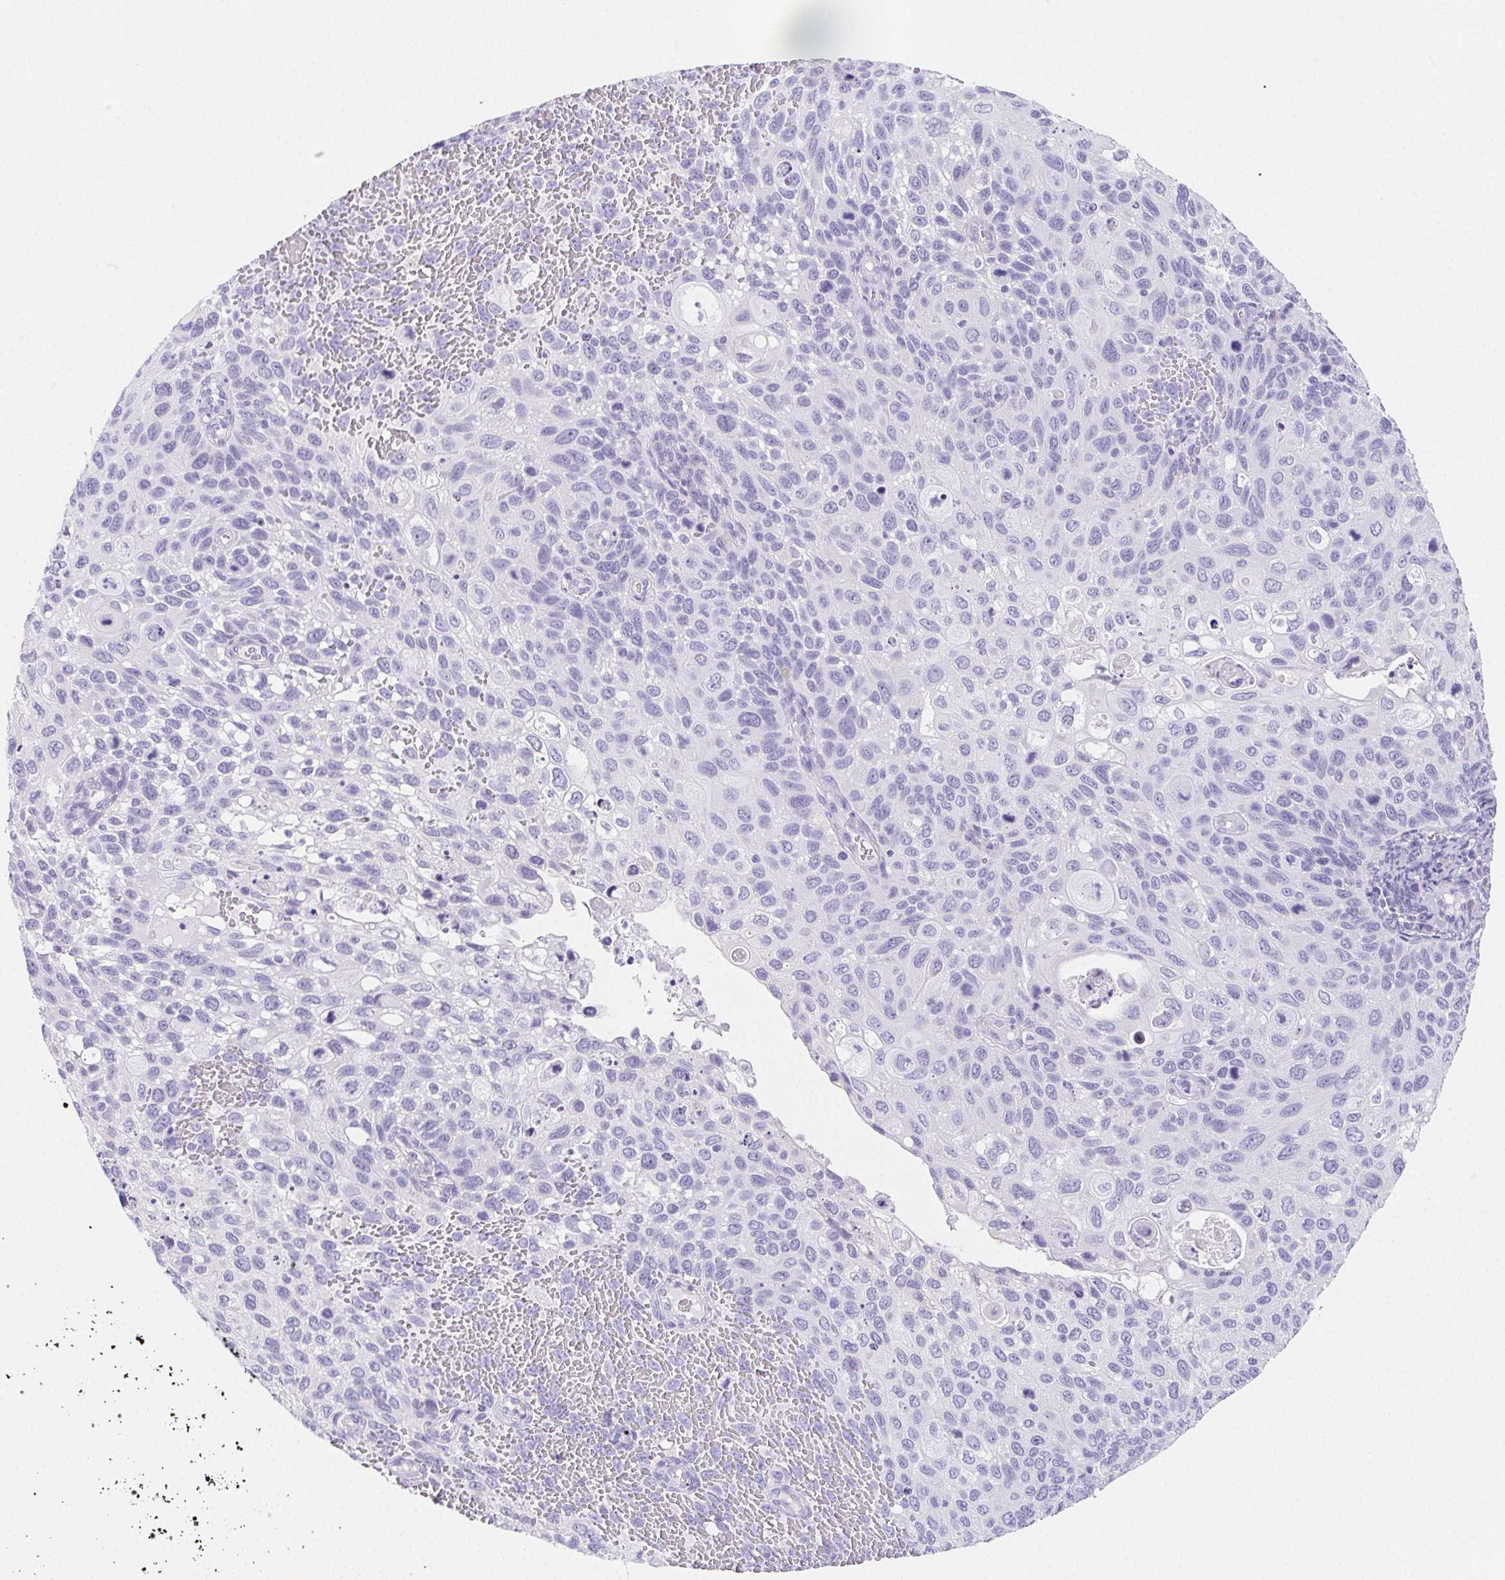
{"staining": {"intensity": "negative", "quantity": "none", "location": "none"}, "tissue": "cervical cancer", "cell_type": "Tumor cells", "image_type": "cancer", "snomed": [{"axis": "morphology", "description": "Squamous cell carcinoma, NOS"}, {"axis": "topography", "description": "Cervix"}], "caption": "Immunohistochemical staining of cervical cancer demonstrates no significant staining in tumor cells. (DAB immunohistochemistry (IHC) with hematoxylin counter stain).", "gene": "HRC", "patient": {"sex": "female", "age": 70}}